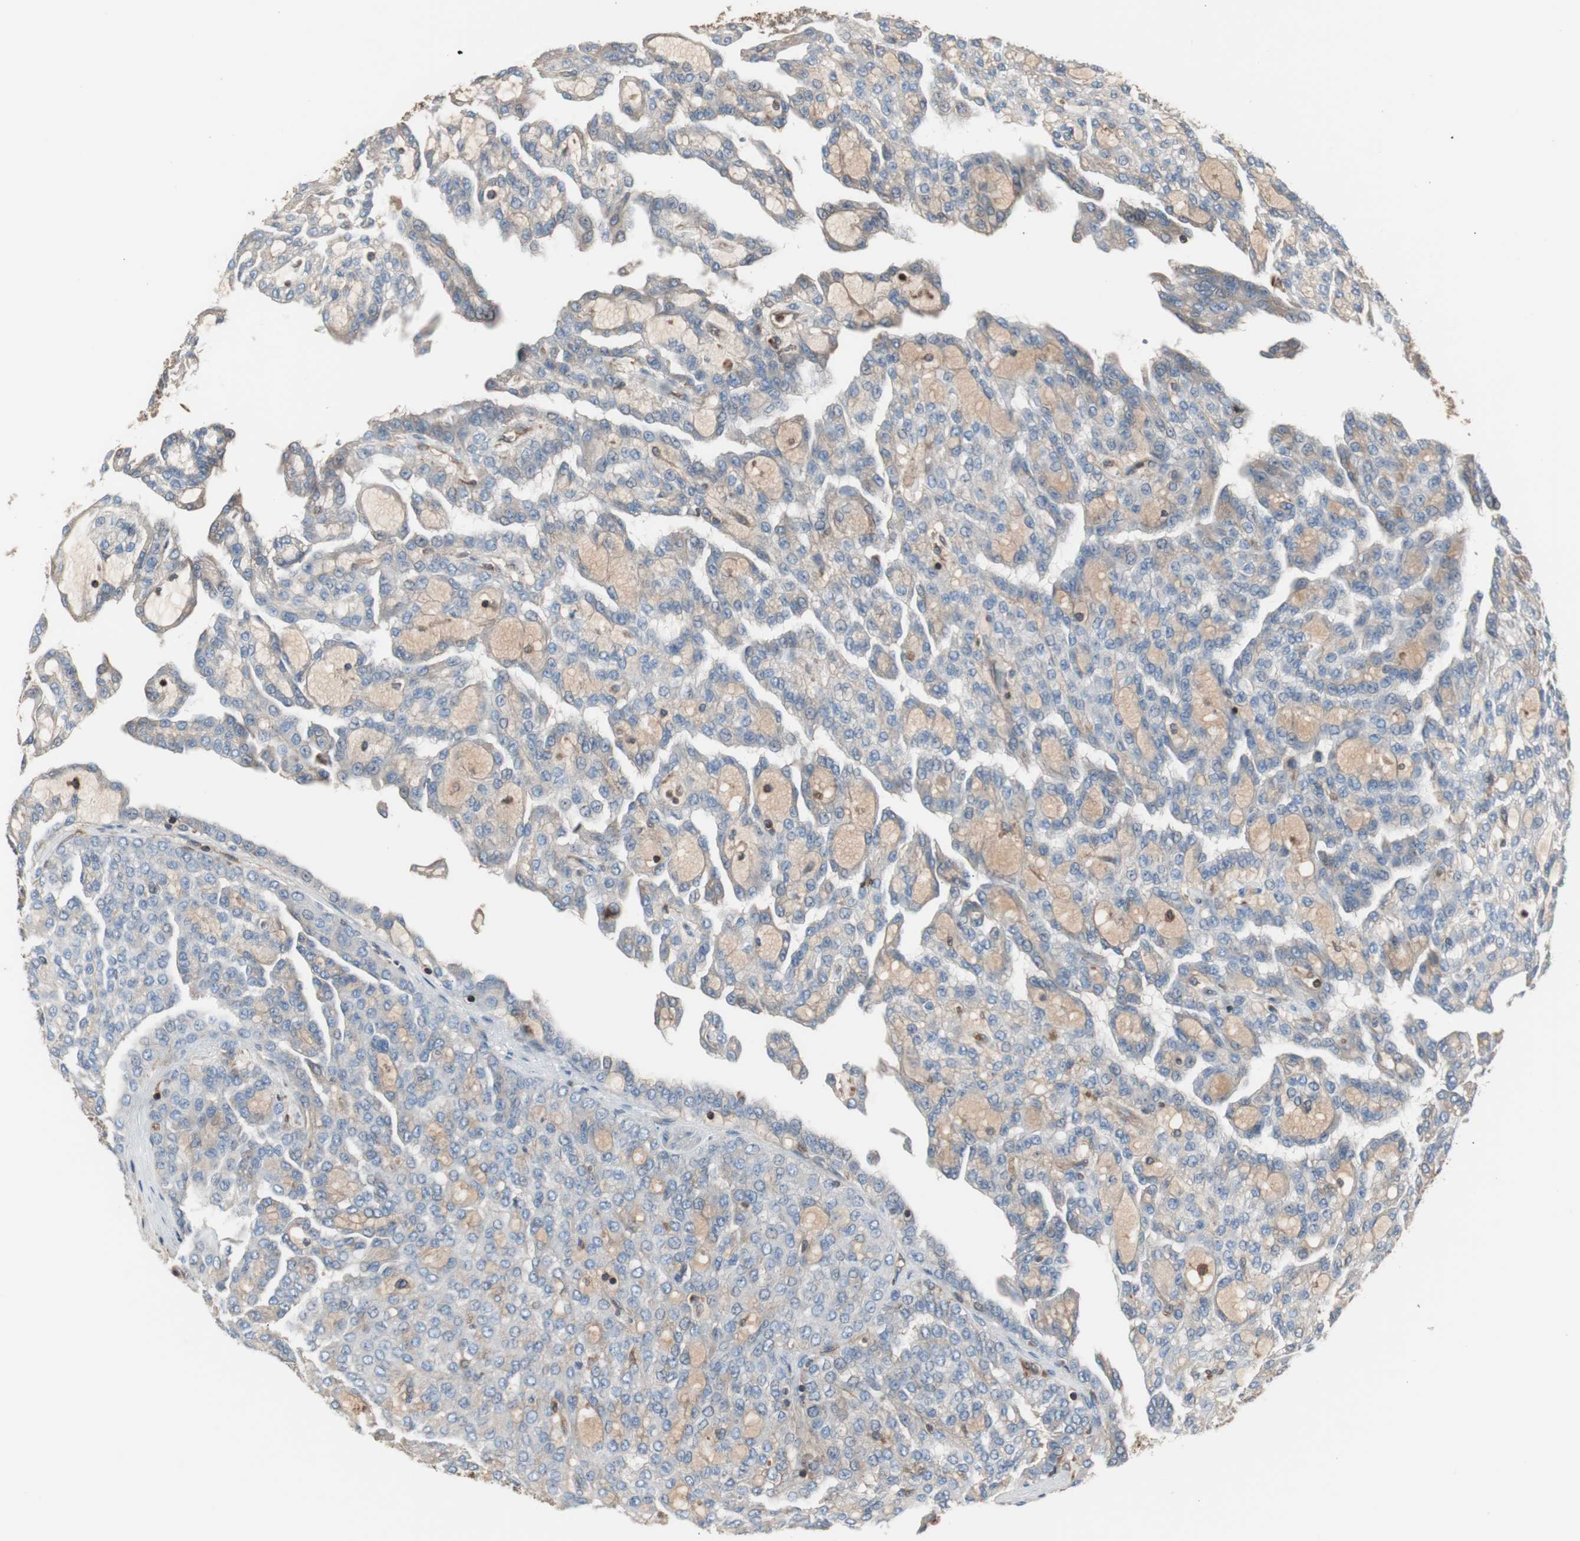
{"staining": {"intensity": "negative", "quantity": "none", "location": "none"}, "tissue": "renal cancer", "cell_type": "Tumor cells", "image_type": "cancer", "snomed": [{"axis": "morphology", "description": "Adenocarcinoma, NOS"}, {"axis": "topography", "description": "Kidney"}], "caption": "DAB (3,3'-diaminobenzidine) immunohistochemical staining of human renal cancer (adenocarcinoma) displays no significant staining in tumor cells.", "gene": "B2M", "patient": {"sex": "male", "age": 63}}